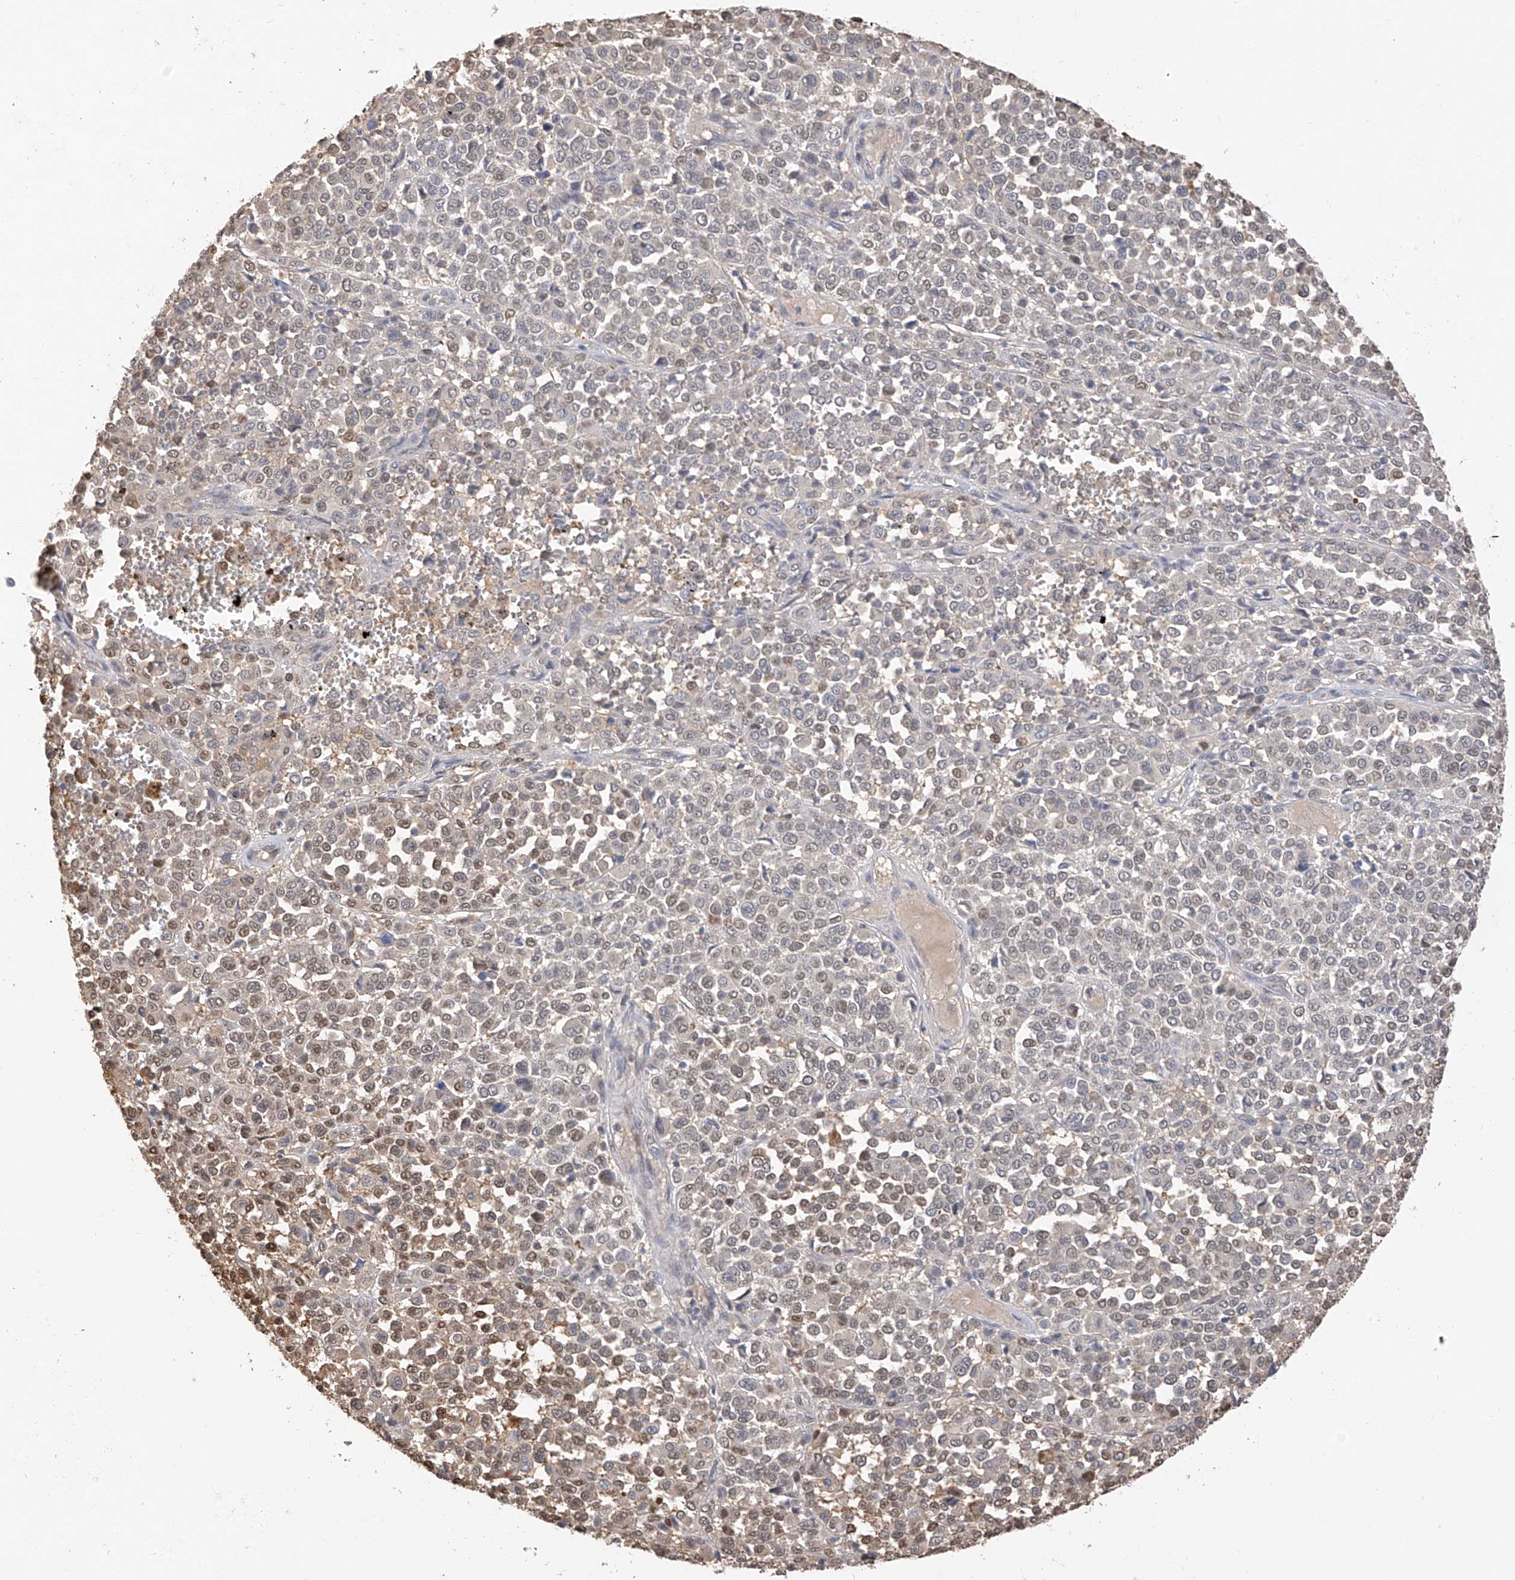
{"staining": {"intensity": "weak", "quantity": "<25%", "location": "nuclear"}, "tissue": "melanoma", "cell_type": "Tumor cells", "image_type": "cancer", "snomed": [{"axis": "morphology", "description": "Malignant melanoma, Metastatic site"}, {"axis": "topography", "description": "Pancreas"}], "caption": "There is no significant expression in tumor cells of melanoma. (DAB immunohistochemistry (IHC), high magnification).", "gene": "PMM1", "patient": {"sex": "female", "age": 30}}